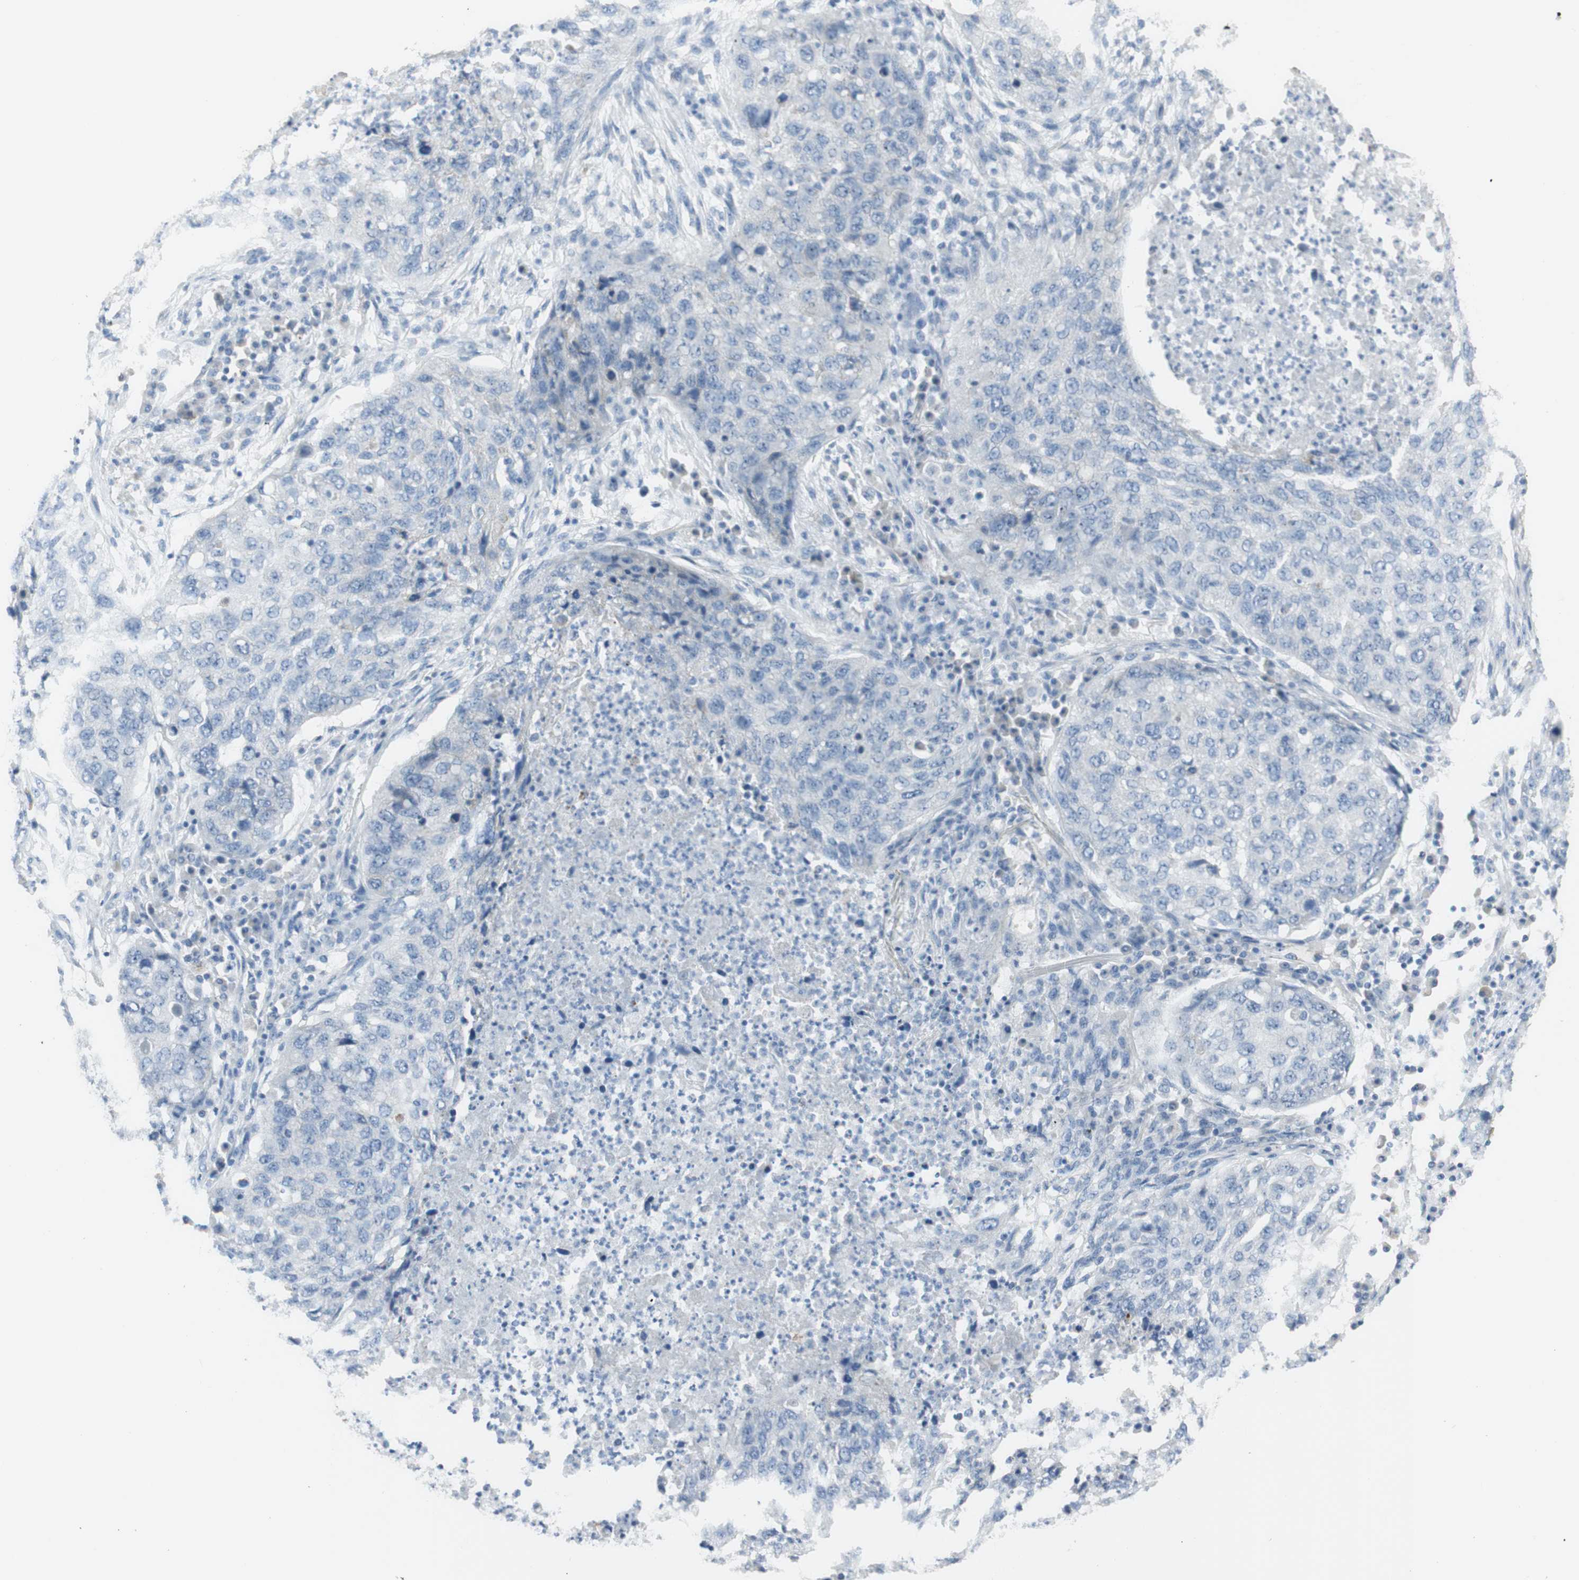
{"staining": {"intensity": "negative", "quantity": "none", "location": "none"}, "tissue": "lung cancer", "cell_type": "Tumor cells", "image_type": "cancer", "snomed": [{"axis": "morphology", "description": "Squamous cell carcinoma, NOS"}, {"axis": "topography", "description": "Lung"}], "caption": "There is no significant positivity in tumor cells of lung squamous cell carcinoma.", "gene": "ART3", "patient": {"sex": "female", "age": 63}}